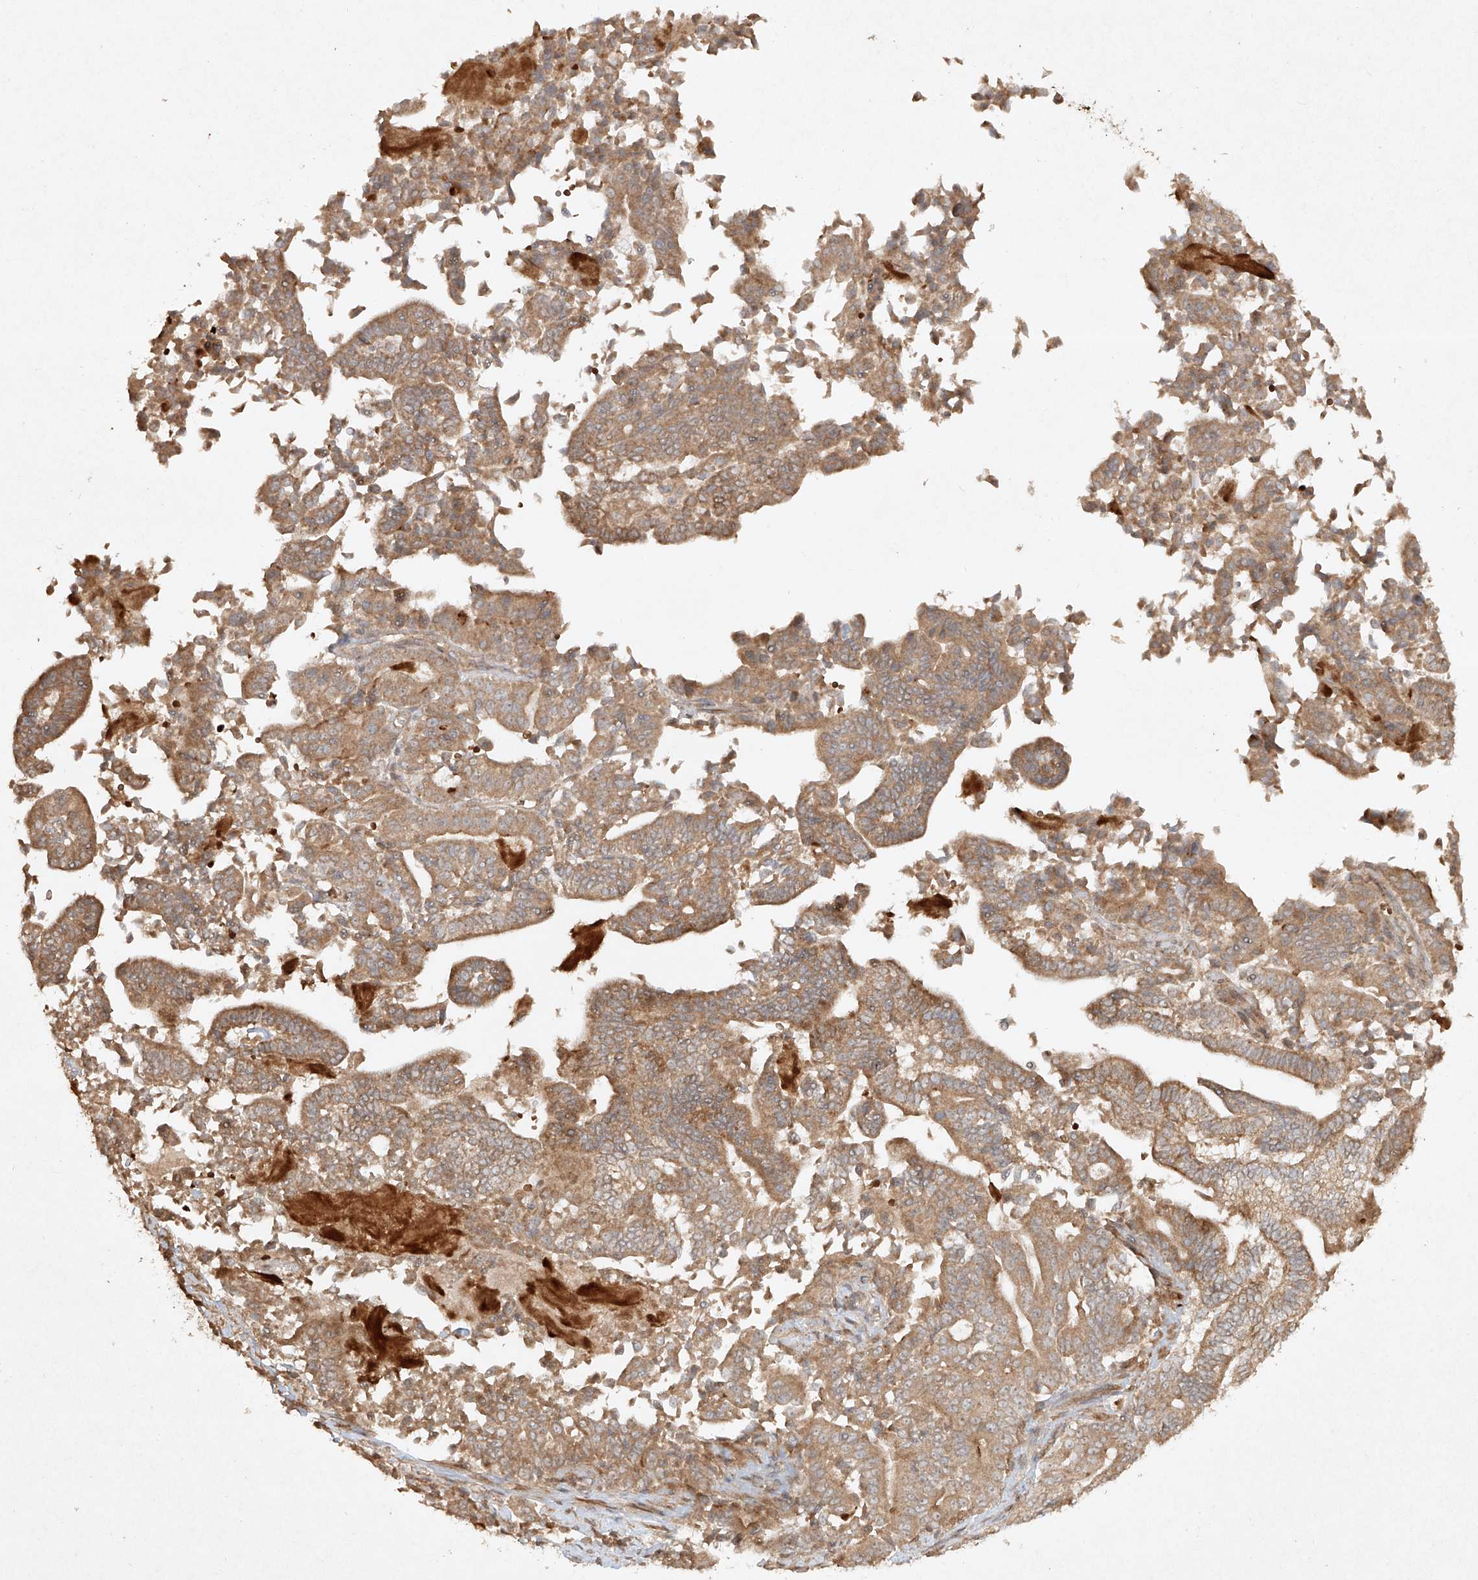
{"staining": {"intensity": "moderate", "quantity": ">75%", "location": "cytoplasmic/membranous"}, "tissue": "pancreatic cancer", "cell_type": "Tumor cells", "image_type": "cancer", "snomed": [{"axis": "morphology", "description": "Normal tissue, NOS"}, {"axis": "morphology", "description": "Adenocarcinoma, NOS"}, {"axis": "topography", "description": "Pancreas"}], "caption": "Pancreatic cancer stained with a protein marker shows moderate staining in tumor cells.", "gene": "CYYR1", "patient": {"sex": "male", "age": 63}}